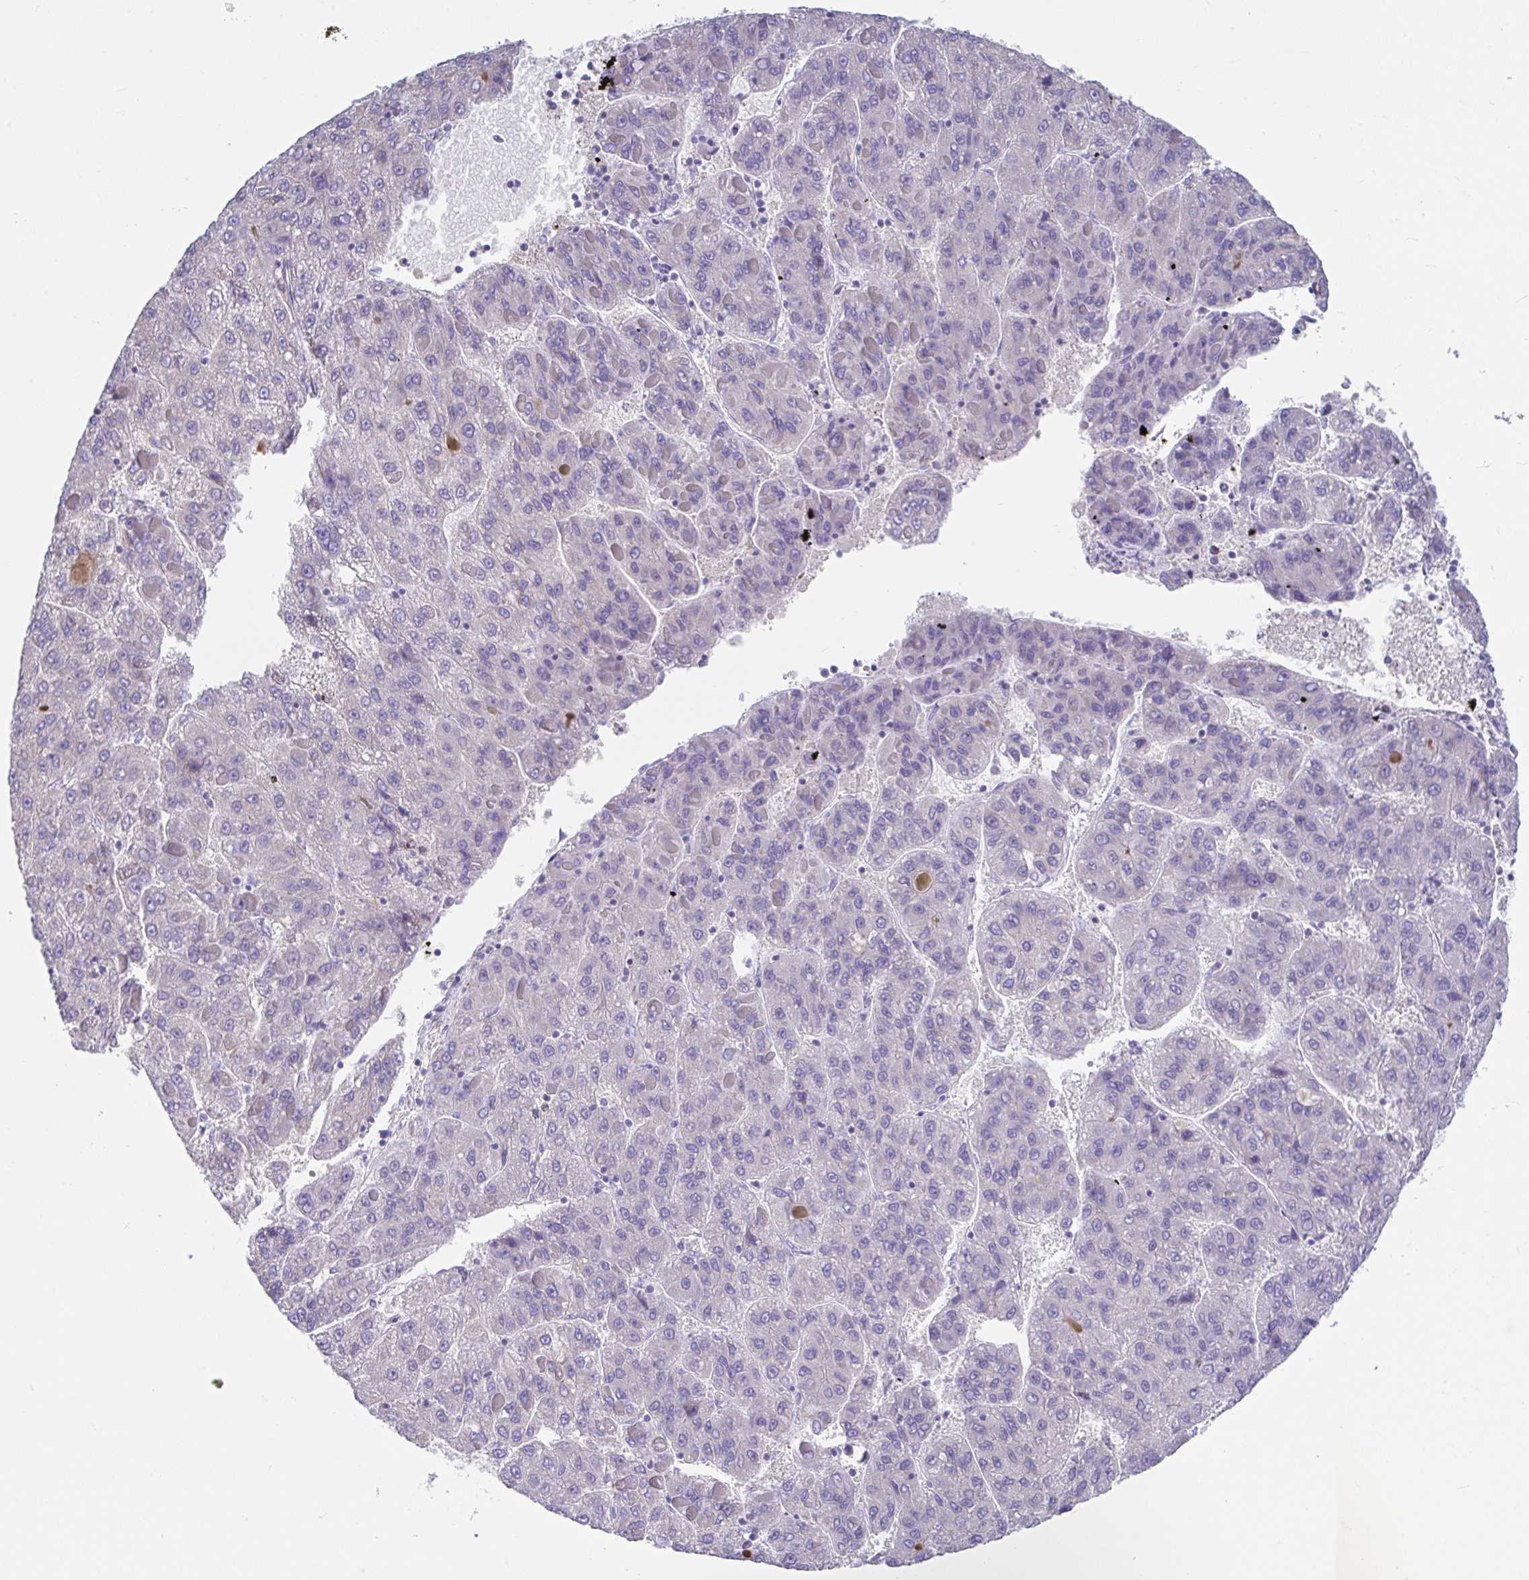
{"staining": {"intensity": "negative", "quantity": "none", "location": "none"}, "tissue": "liver cancer", "cell_type": "Tumor cells", "image_type": "cancer", "snomed": [{"axis": "morphology", "description": "Carcinoma, Hepatocellular, NOS"}, {"axis": "topography", "description": "Liver"}], "caption": "DAB (3,3'-diaminobenzidine) immunohistochemical staining of hepatocellular carcinoma (liver) shows no significant staining in tumor cells. (DAB (3,3'-diaminobenzidine) IHC visualized using brightfield microscopy, high magnification).", "gene": "CCSAP", "patient": {"sex": "female", "age": 82}}